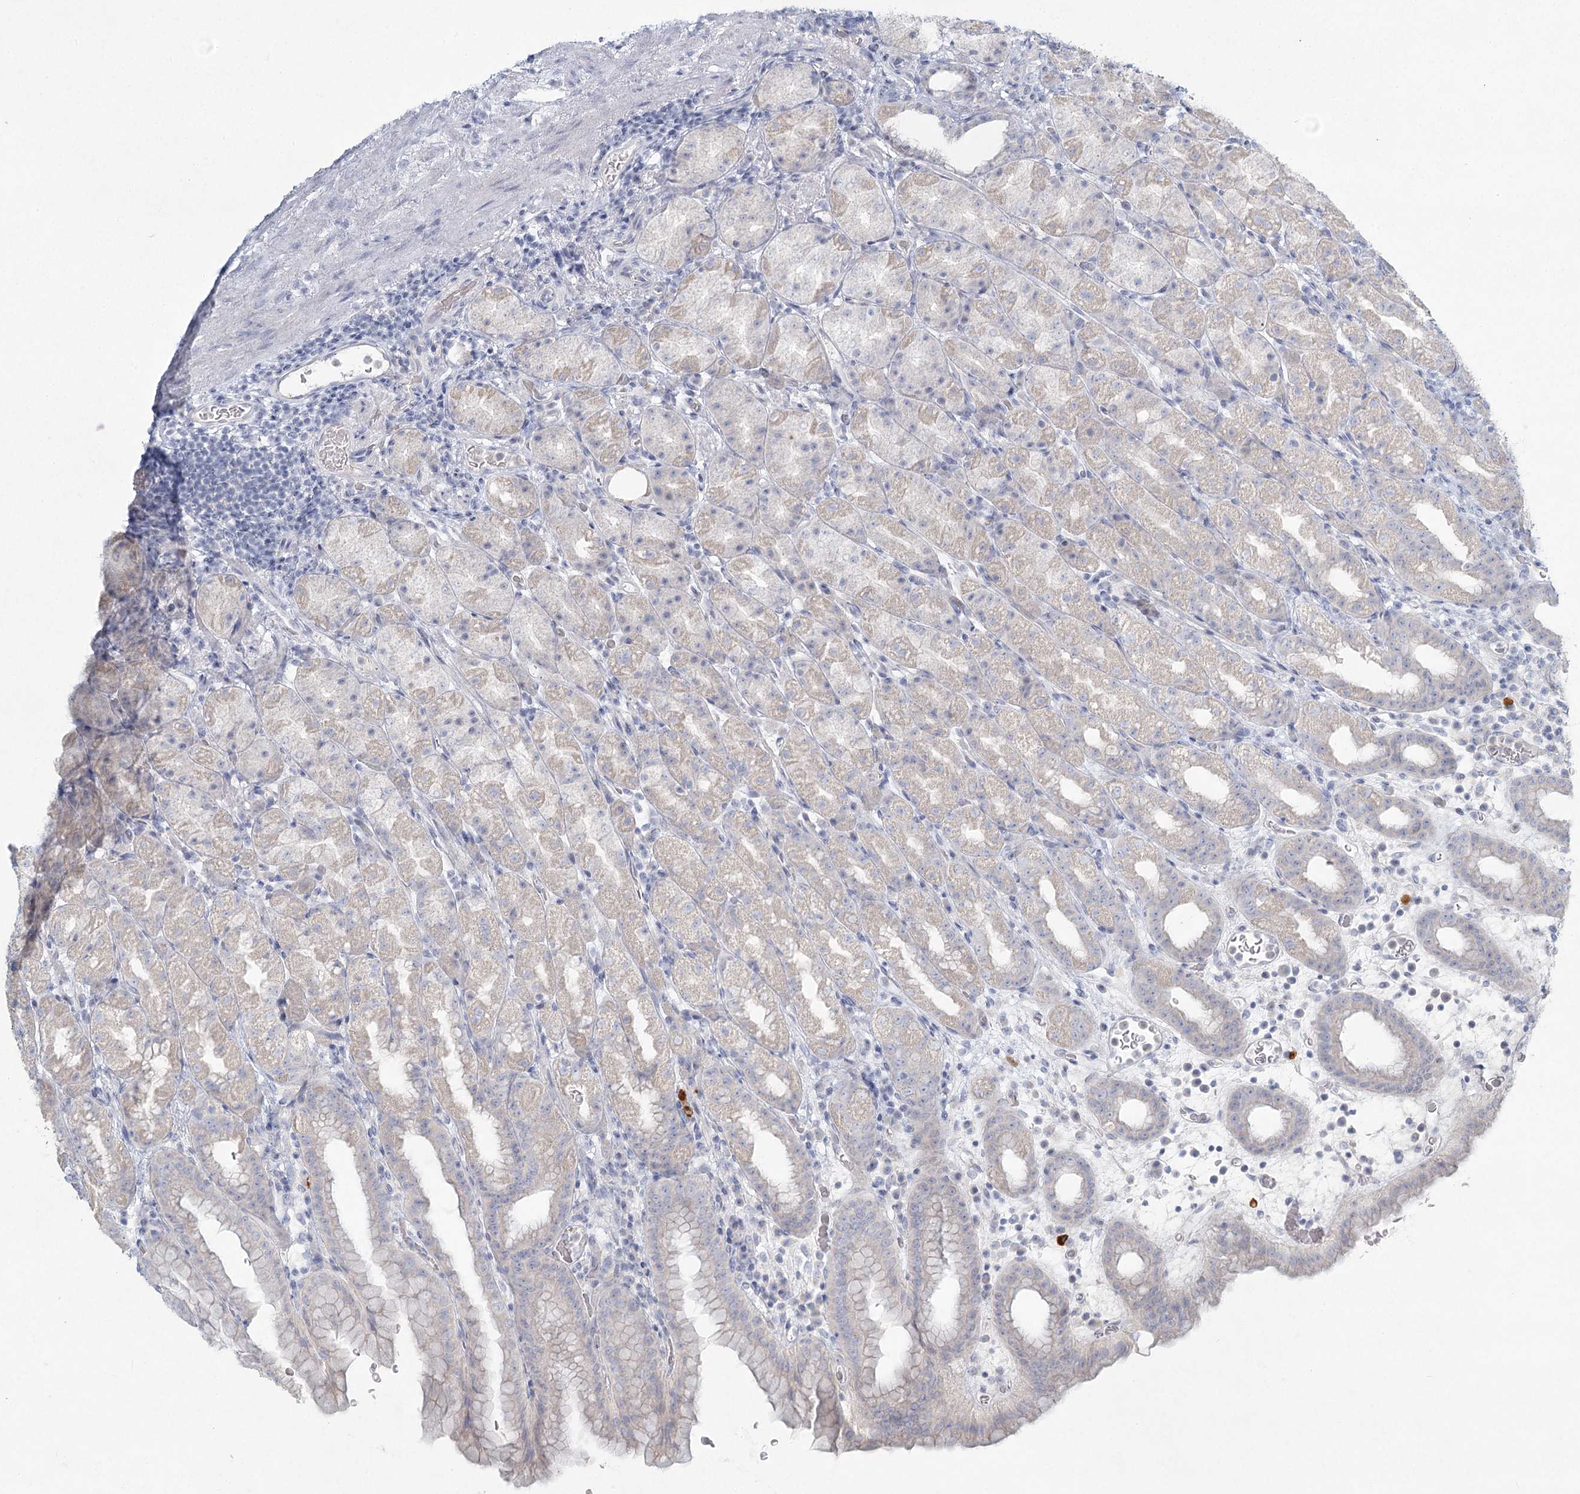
{"staining": {"intensity": "negative", "quantity": "none", "location": "none"}, "tissue": "stomach", "cell_type": "Glandular cells", "image_type": "normal", "snomed": [{"axis": "morphology", "description": "Normal tissue, NOS"}, {"axis": "topography", "description": "Stomach, upper"}], "caption": "An IHC image of benign stomach is shown. There is no staining in glandular cells of stomach. (DAB immunohistochemistry with hematoxylin counter stain).", "gene": "LRP2BP", "patient": {"sex": "male", "age": 68}}